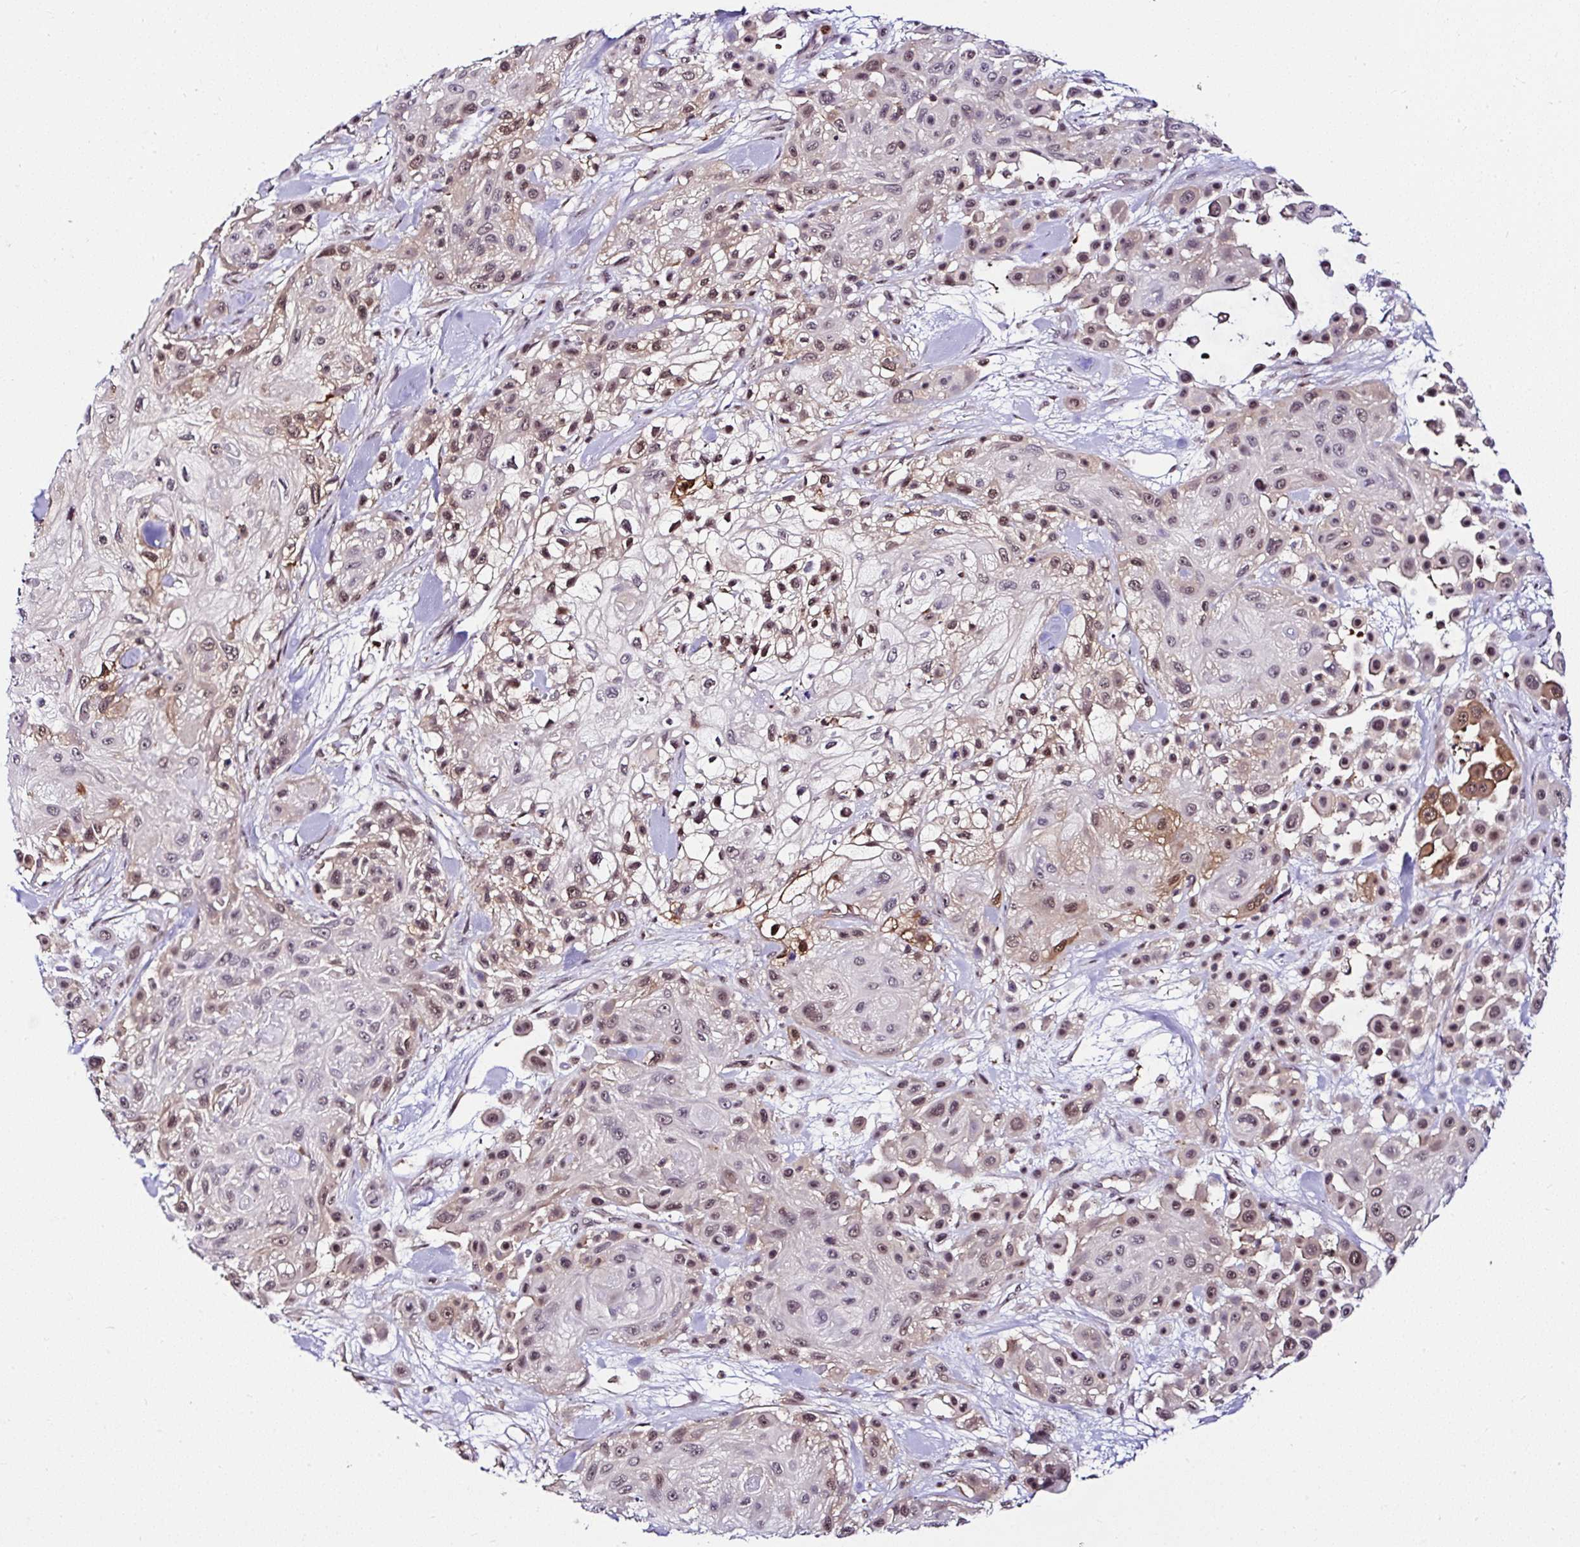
{"staining": {"intensity": "weak", "quantity": "25%-75%", "location": "cytoplasmic/membranous,nuclear"}, "tissue": "skin cancer", "cell_type": "Tumor cells", "image_type": "cancer", "snomed": [{"axis": "morphology", "description": "Squamous cell carcinoma, NOS"}, {"axis": "topography", "description": "Skin"}], "caption": "Immunohistochemistry micrograph of skin cancer (squamous cell carcinoma) stained for a protein (brown), which reveals low levels of weak cytoplasmic/membranous and nuclear positivity in about 25%-75% of tumor cells.", "gene": "PIN4", "patient": {"sex": "male", "age": 67}}